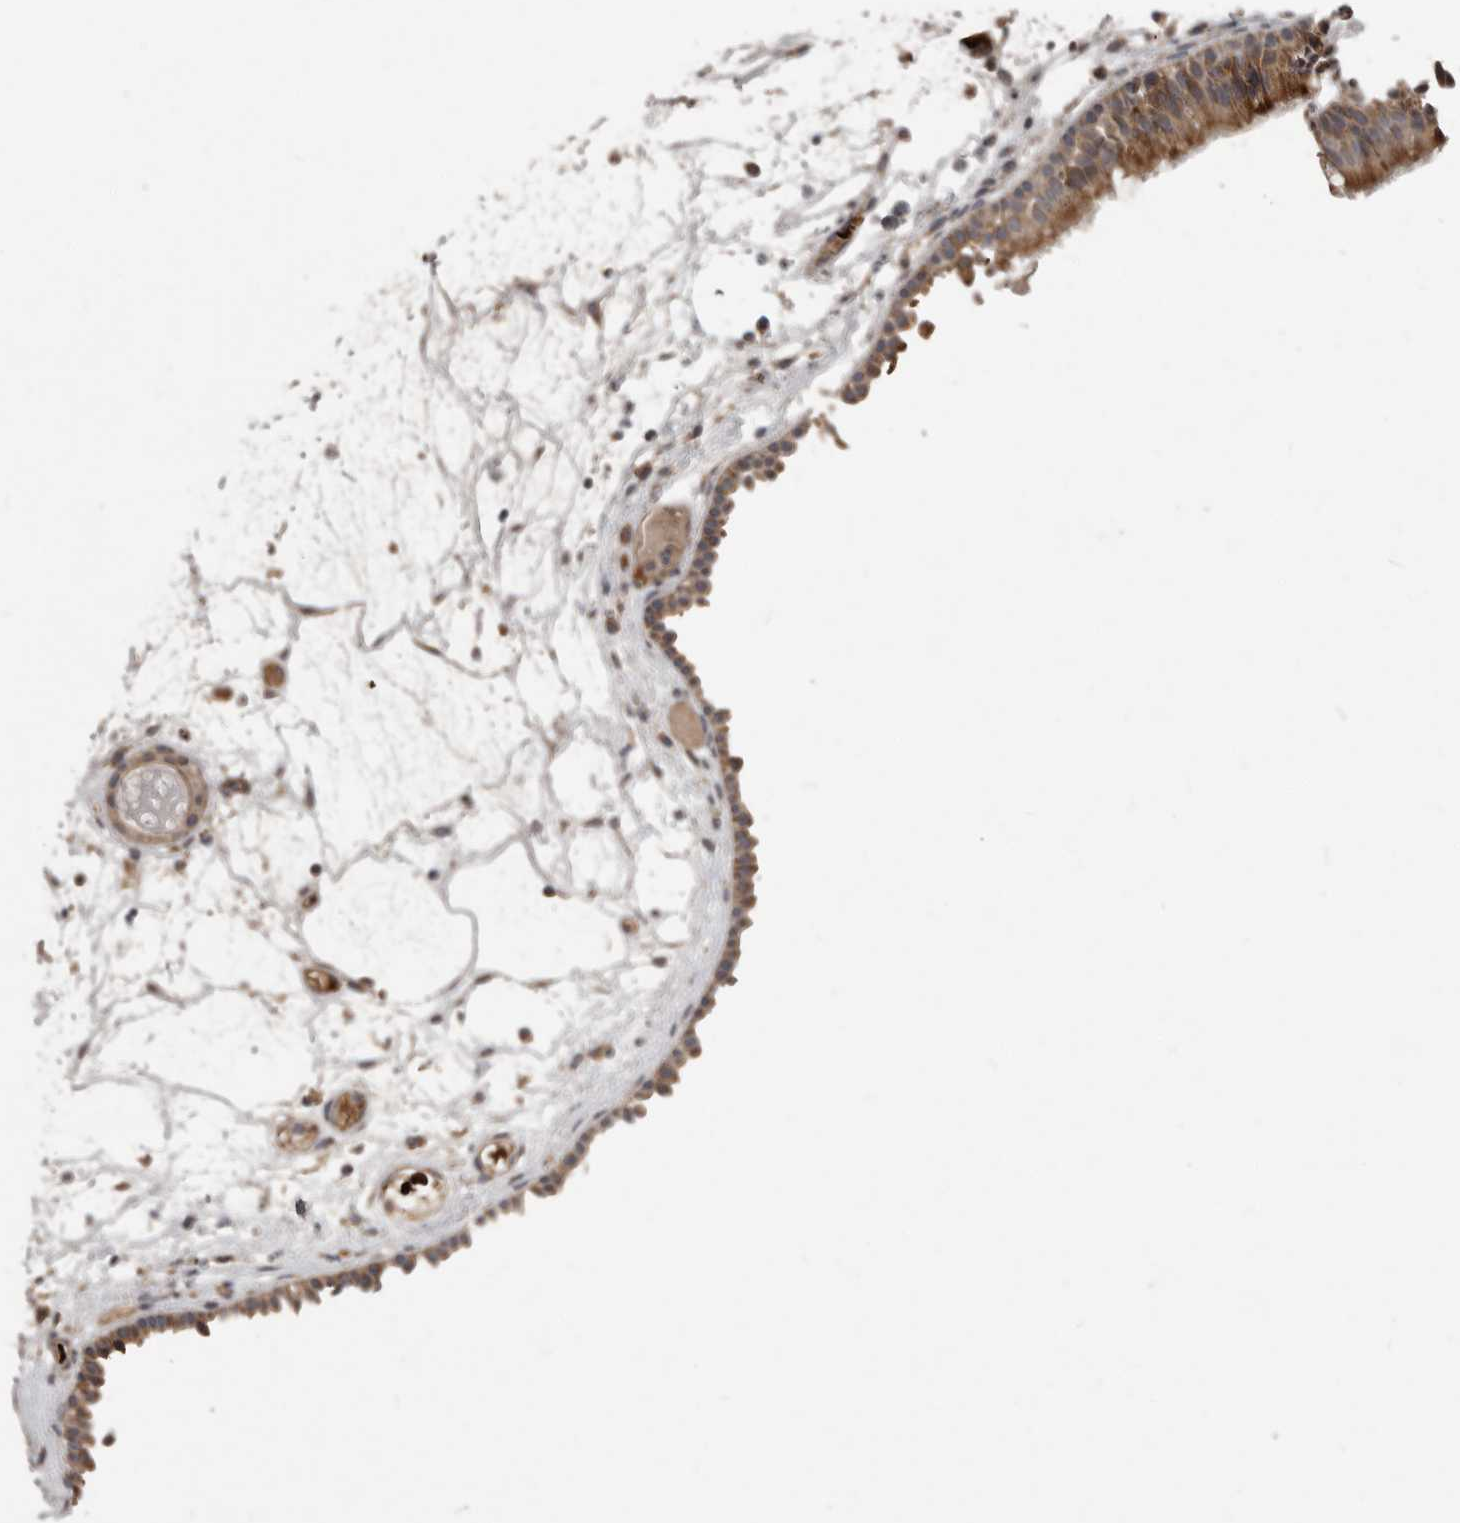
{"staining": {"intensity": "moderate", "quantity": ">75%", "location": "cytoplasmic/membranous"}, "tissue": "nasopharynx", "cell_type": "Respiratory epithelial cells", "image_type": "normal", "snomed": [{"axis": "morphology", "description": "Normal tissue, NOS"}, {"axis": "morphology", "description": "Inflammation, NOS"}, {"axis": "morphology", "description": "Malignant melanoma, Metastatic site"}, {"axis": "topography", "description": "Nasopharynx"}], "caption": "Protein expression by IHC demonstrates moderate cytoplasmic/membranous positivity in about >75% of respiratory epithelial cells in benign nasopharynx. Immunohistochemistry (ihc) stains the protein in brown and the nuclei are stained blue.", "gene": "FBXO31", "patient": {"sex": "male", "age": 70}}